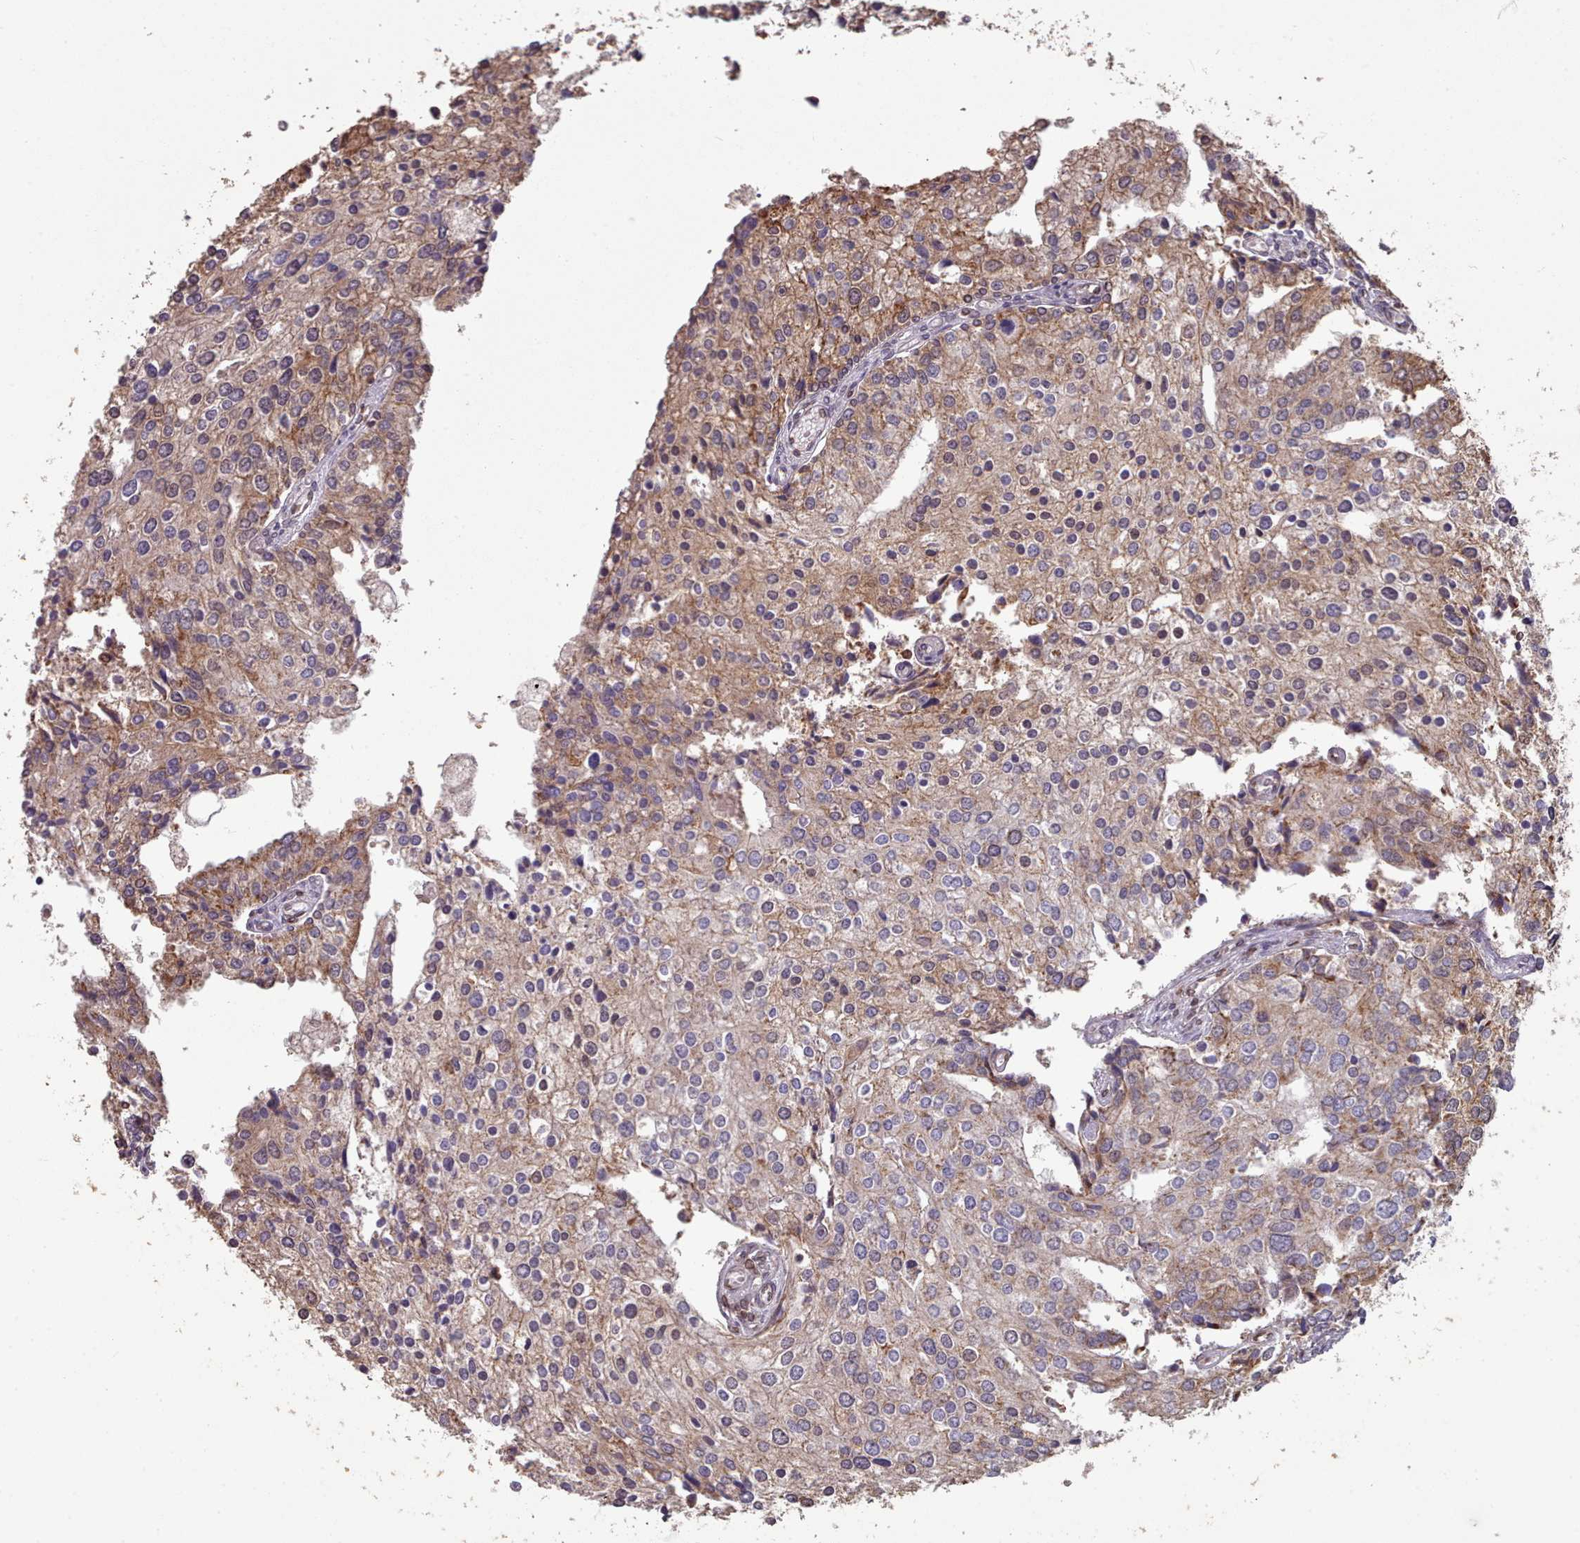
{"staining": {"intensity": "weak", "quantity": ">75%", "location": "cytoplasmic/membranous"}, "tissue": "prostate cancer", "cell_type": "Tumor cells", "image_type": "cancer", "snomed": [{"axis": "morphology", "description": "Adenocarcinoma, High grade"}, {"axis": "topography", "description": "Prostate"}], "caption": "Human adenocarcinoma (high-grade) (prostate) stained with a protein marker displays weak staining in tumor cells.", "gene": "TOR1AIP1", "patient": {"sex": "male", "age": 62}}